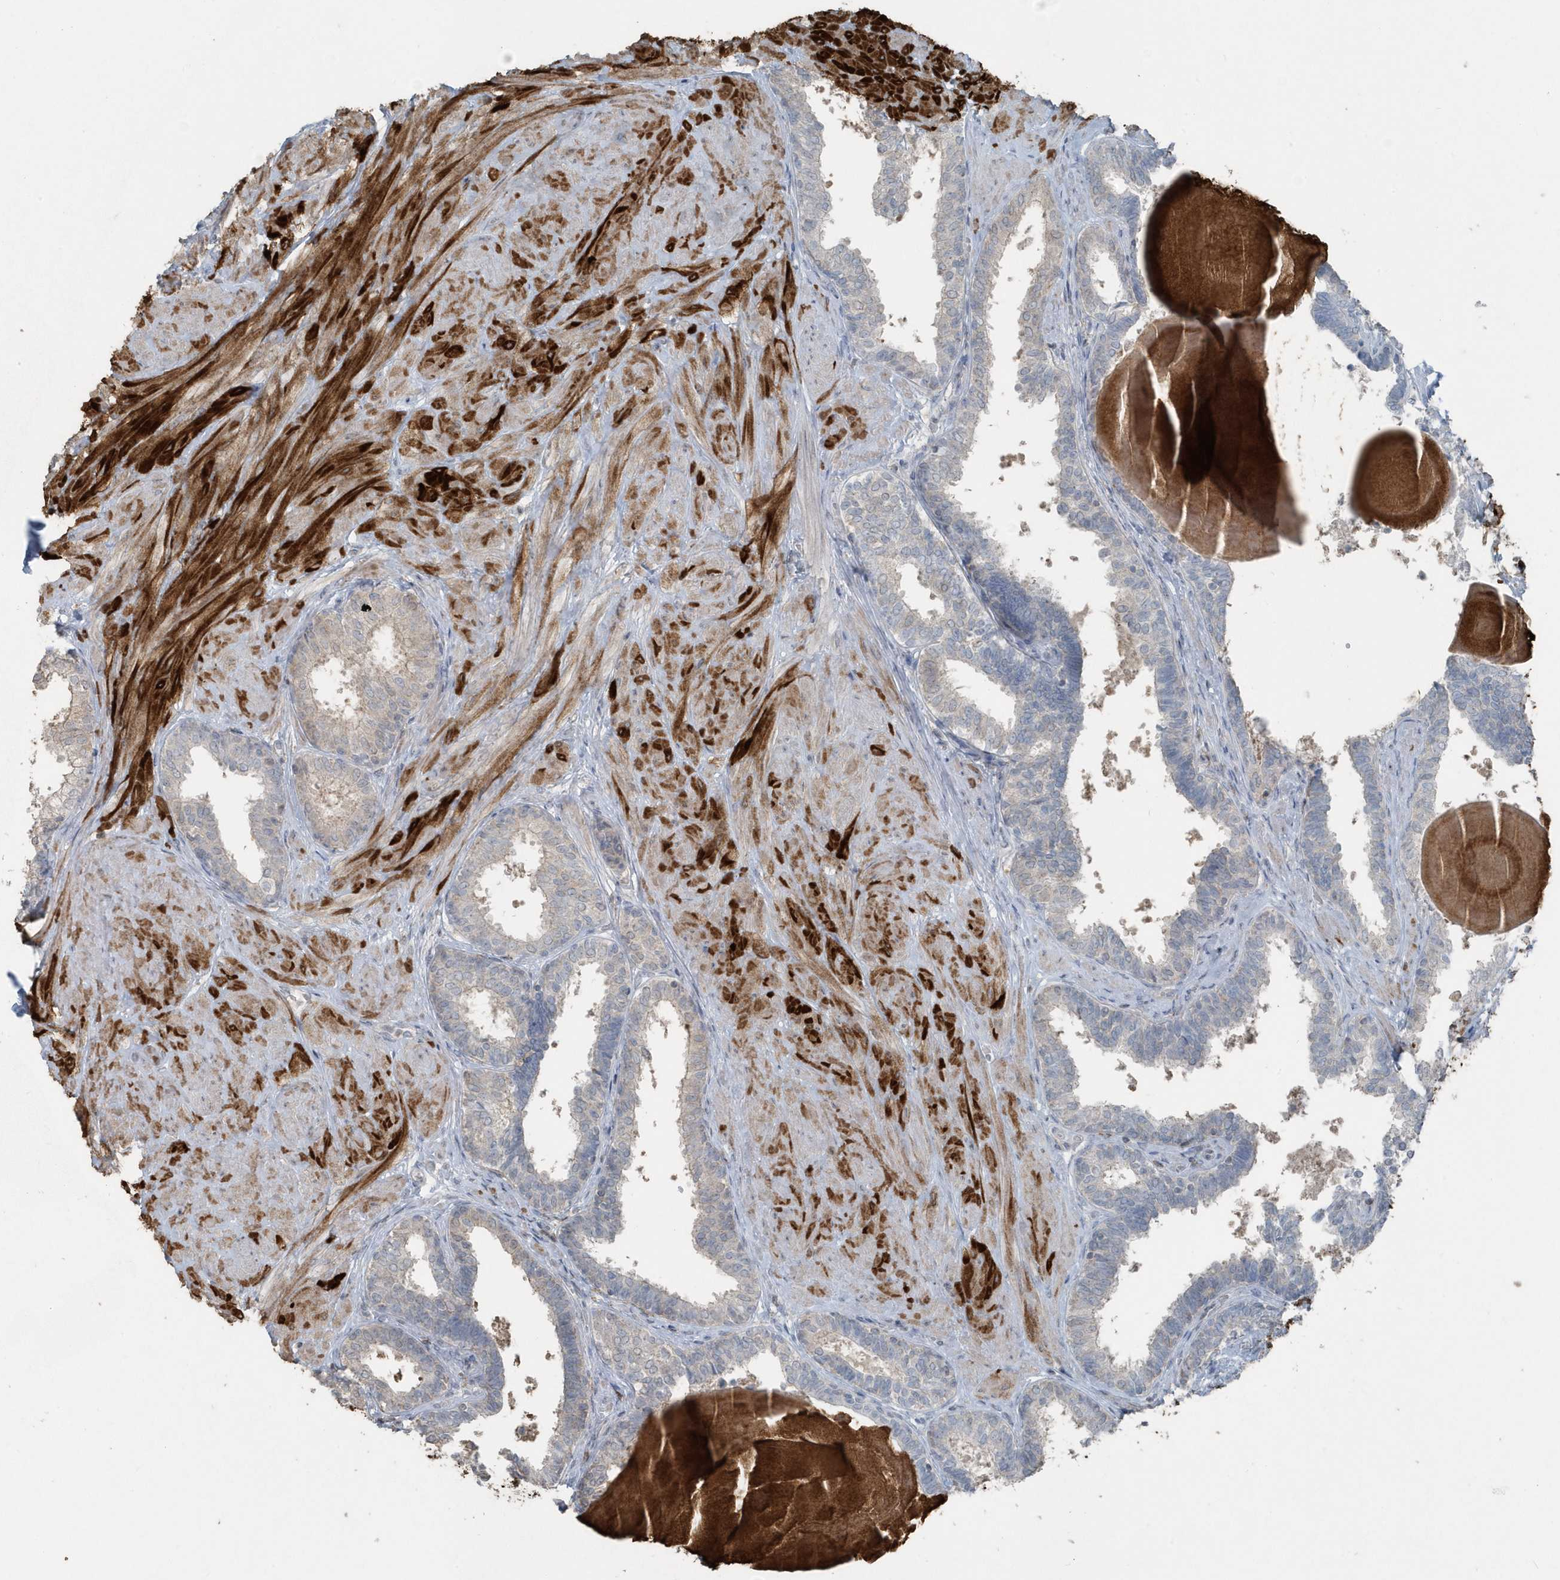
{"staining": {"intensity": "negative", "quantity": "none", "location": "none"}, "tissue": "prostate", "cell_type": "Glandular cells", "image_type": "normal", "snomed": [{"axis": "morphology", "description": "Normal tissue, NOS"}, {"axis": "topography", "description": "Prostate"}], "caption": "This is an IHC image of normal prostate. There is no staining in glandular cells.", "gene": "ACTC1", "patient": {"sex": "male", "age": 48}}